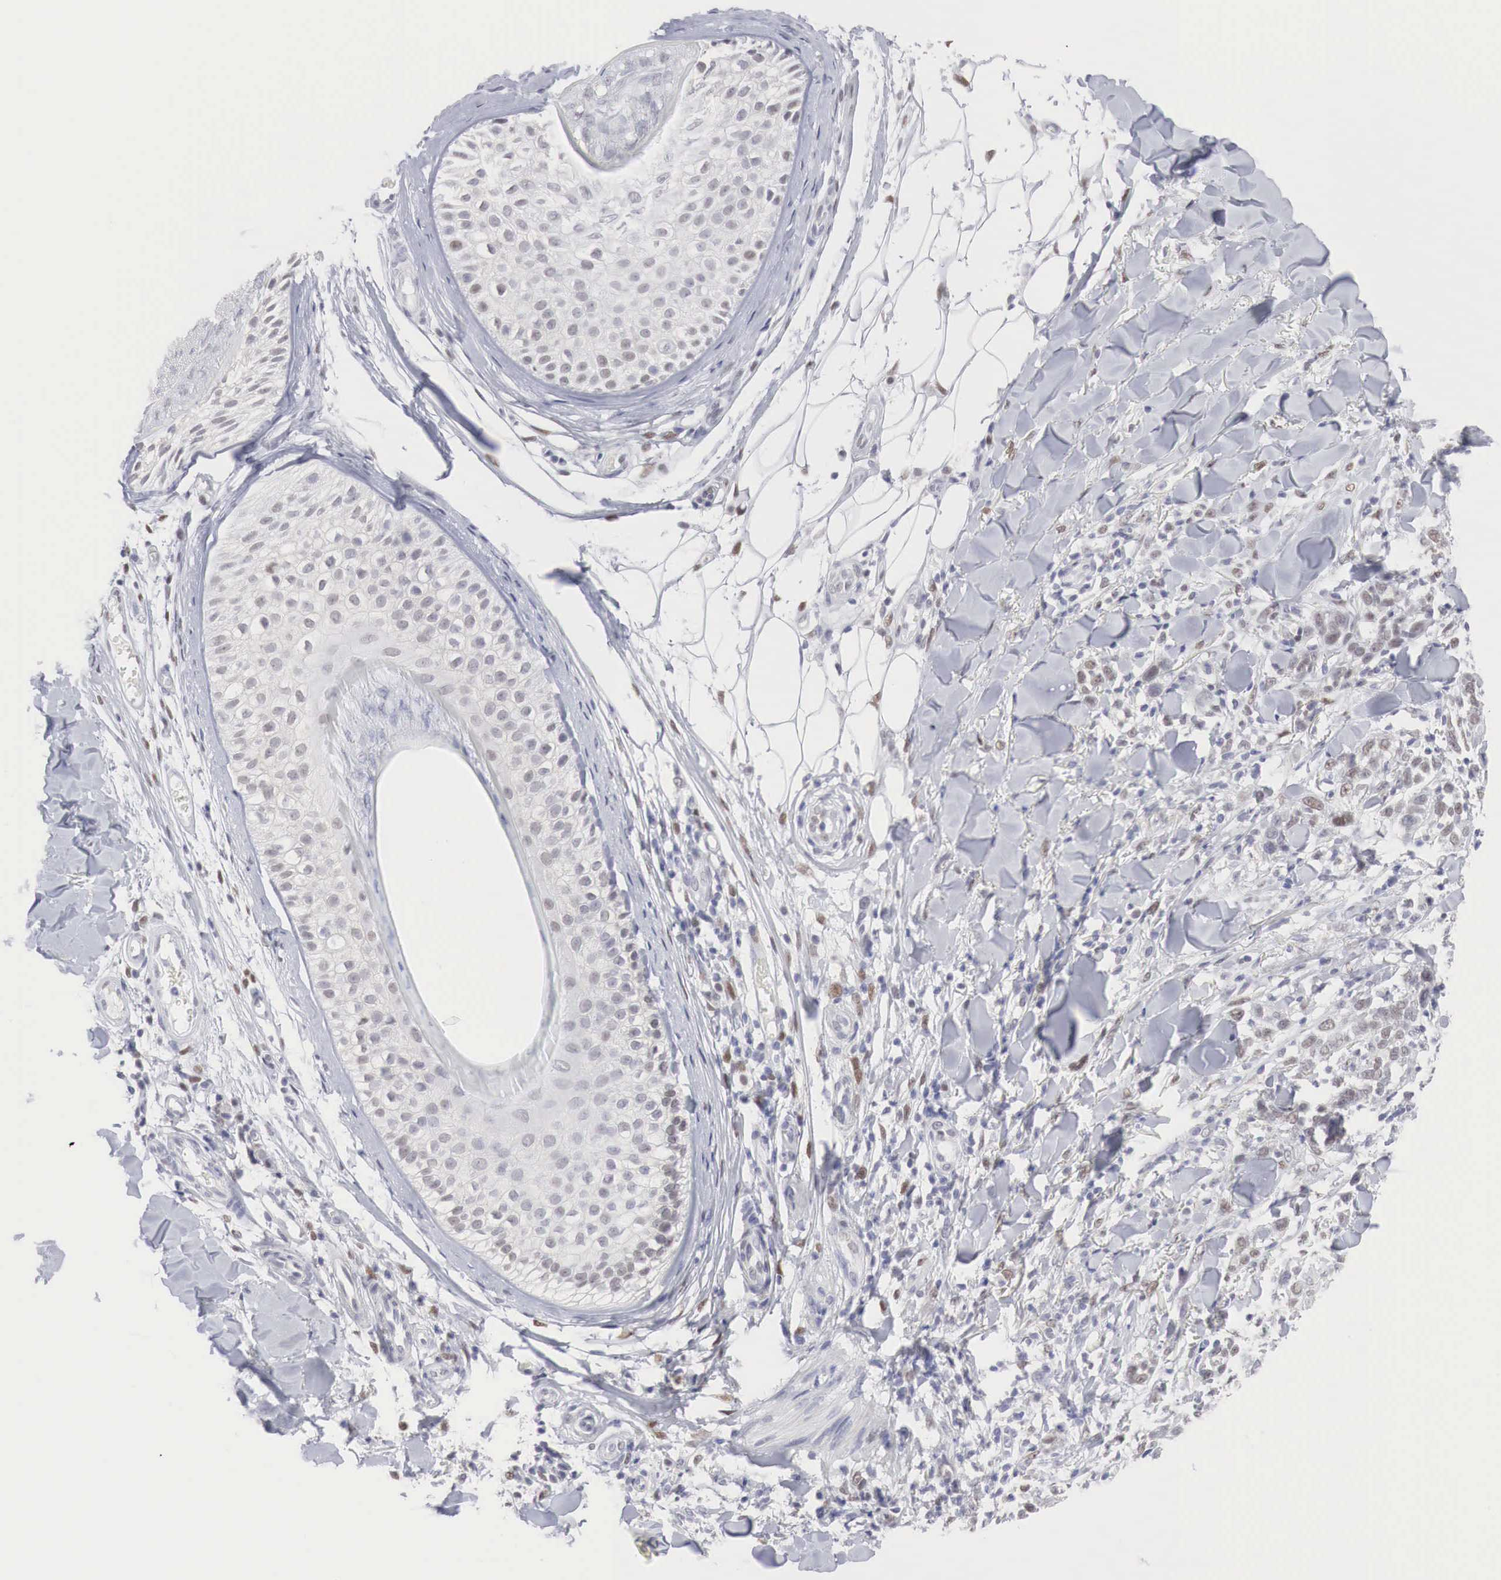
{"staining": {"intensity": "weak", "quantity": "<25%", "location": "nuclear"}, "tissue": "skin cancer", "cell_type": "Tumor cells", "image_type": "cancer", "snomed": [{"axis": "morphology", "description": "Squamous cell carcinoma, NOS"}, {"axis": "topography", "description": "Skin"}], "caption": "Immunohistochemistry (IHC) micrograph of neoplastic tissue: squamous cell carcinoma (skin) stained with DAB (3,3'-diaminobenzidine) displays no significant protein expression in tumor cells.", "gene": "FOXP2", "patient": {"sex": "male", "age": 77}}